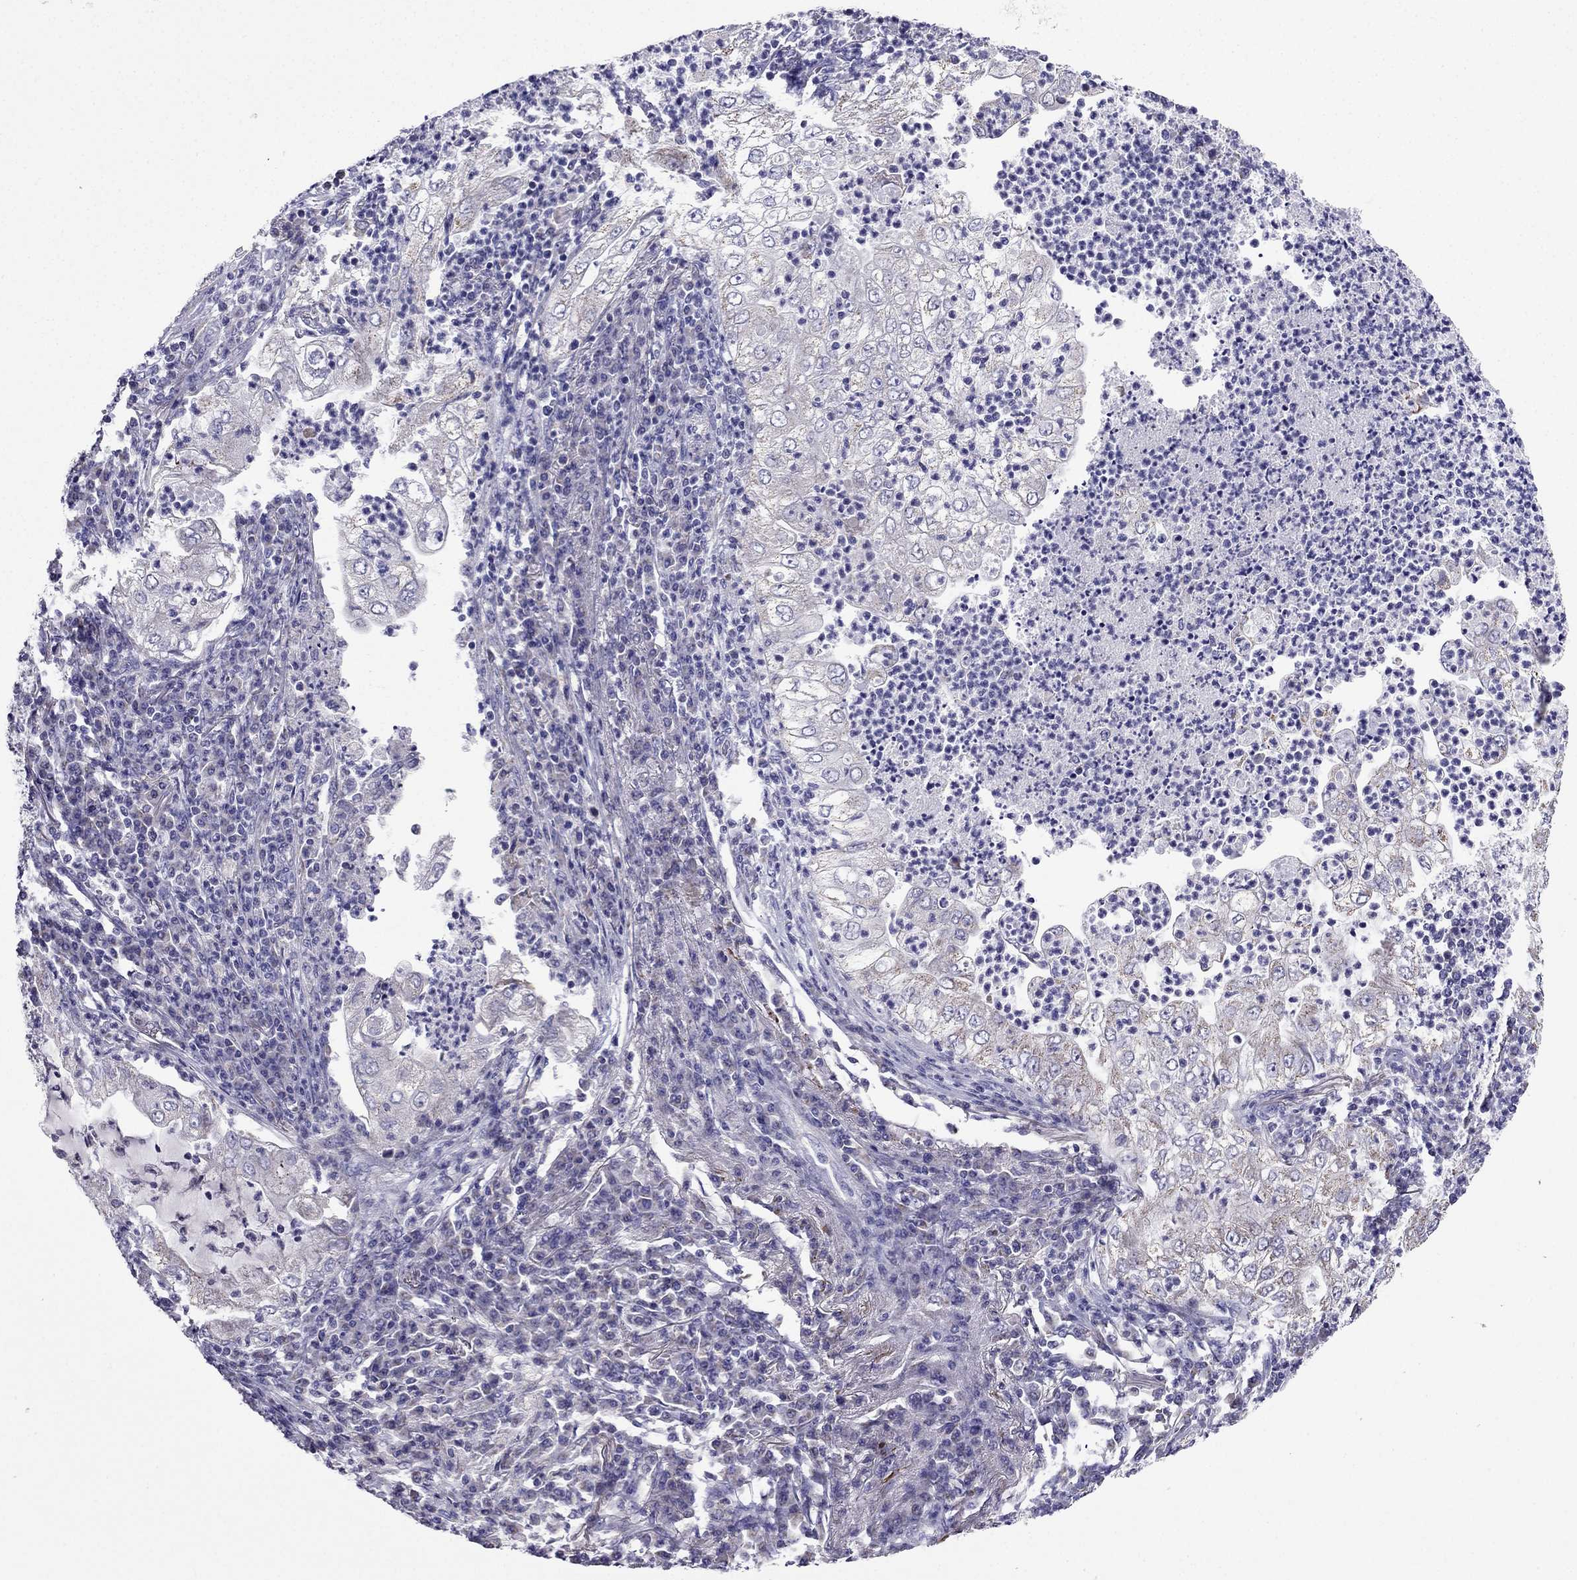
{"staining": {"intensity": "weak", "quantity": "25%-75%", "location": "cytoplasmic/membranous"}, "tissue": "lung cancer", "cell_type": "Tumor cells", "image_type": "cancer", "snomed": [{"axis": "morphology", "description": "Adenocarcinoma, NOS"}, {"axis": "topography", "description": "Lung"}], "caption": "Lung cancer tissue reveals weak cytoplasmic/membranous positivity in about 25%-75% of tumor cells", "gene": "DSC1", "patient": {"sex": "female", "age": 73}}